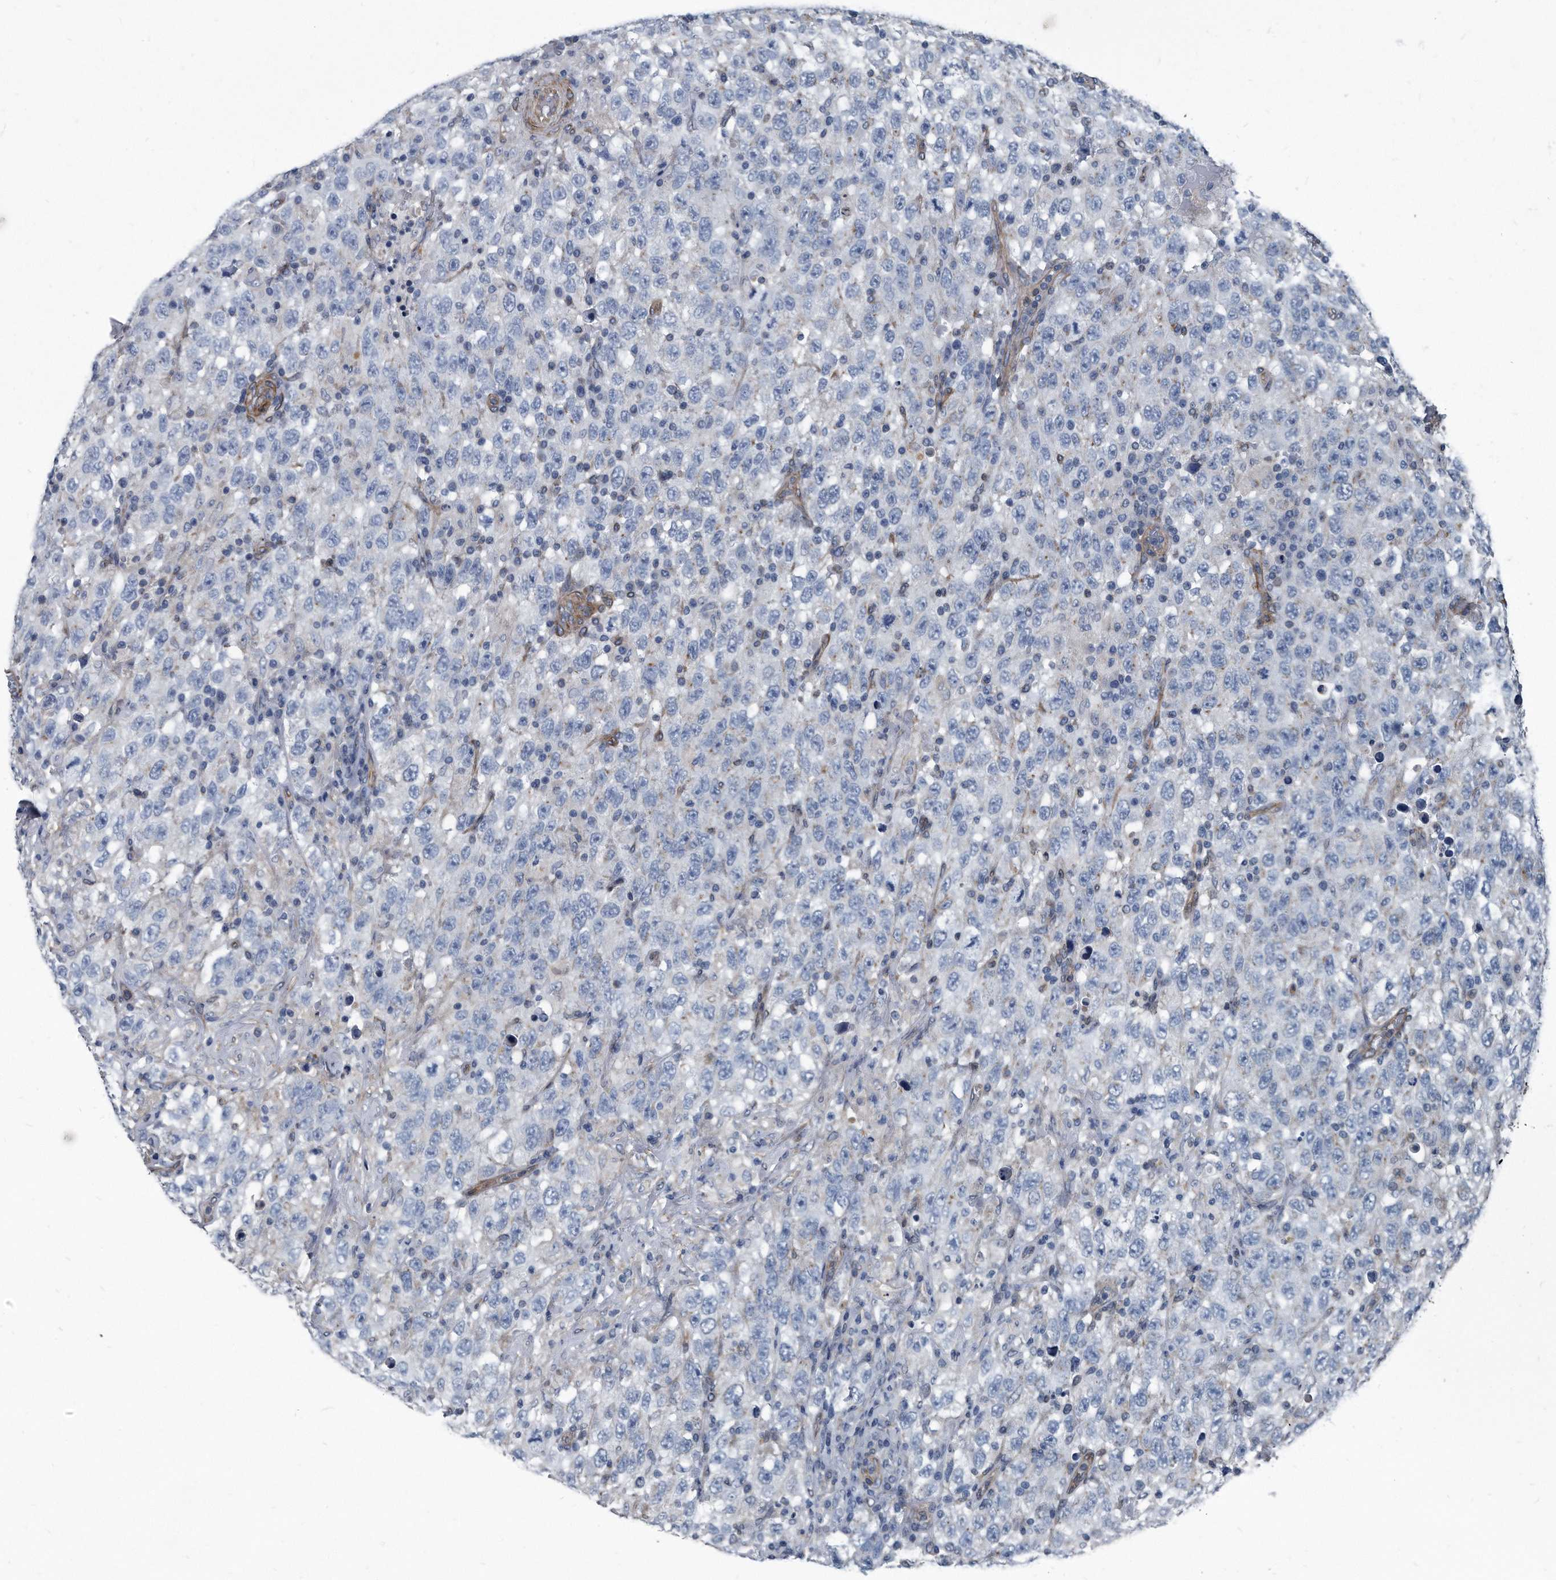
{"staining": {"intensity": "negative", "quantity": "none", "location": "none"}, "tissue": "testis cancer", "cell_type": "Tumor cells", "image_type": "cancer", "snomed": [{"axis": "morphology", "description": "Seminoma, NOS"}, {"axis": "topography", "description": "Testis"}], "caption": "Tumor cells show no significant positivity in testis cancer.", "gene": "PLEC", "patient": {"sex": "male", "age": 65}}